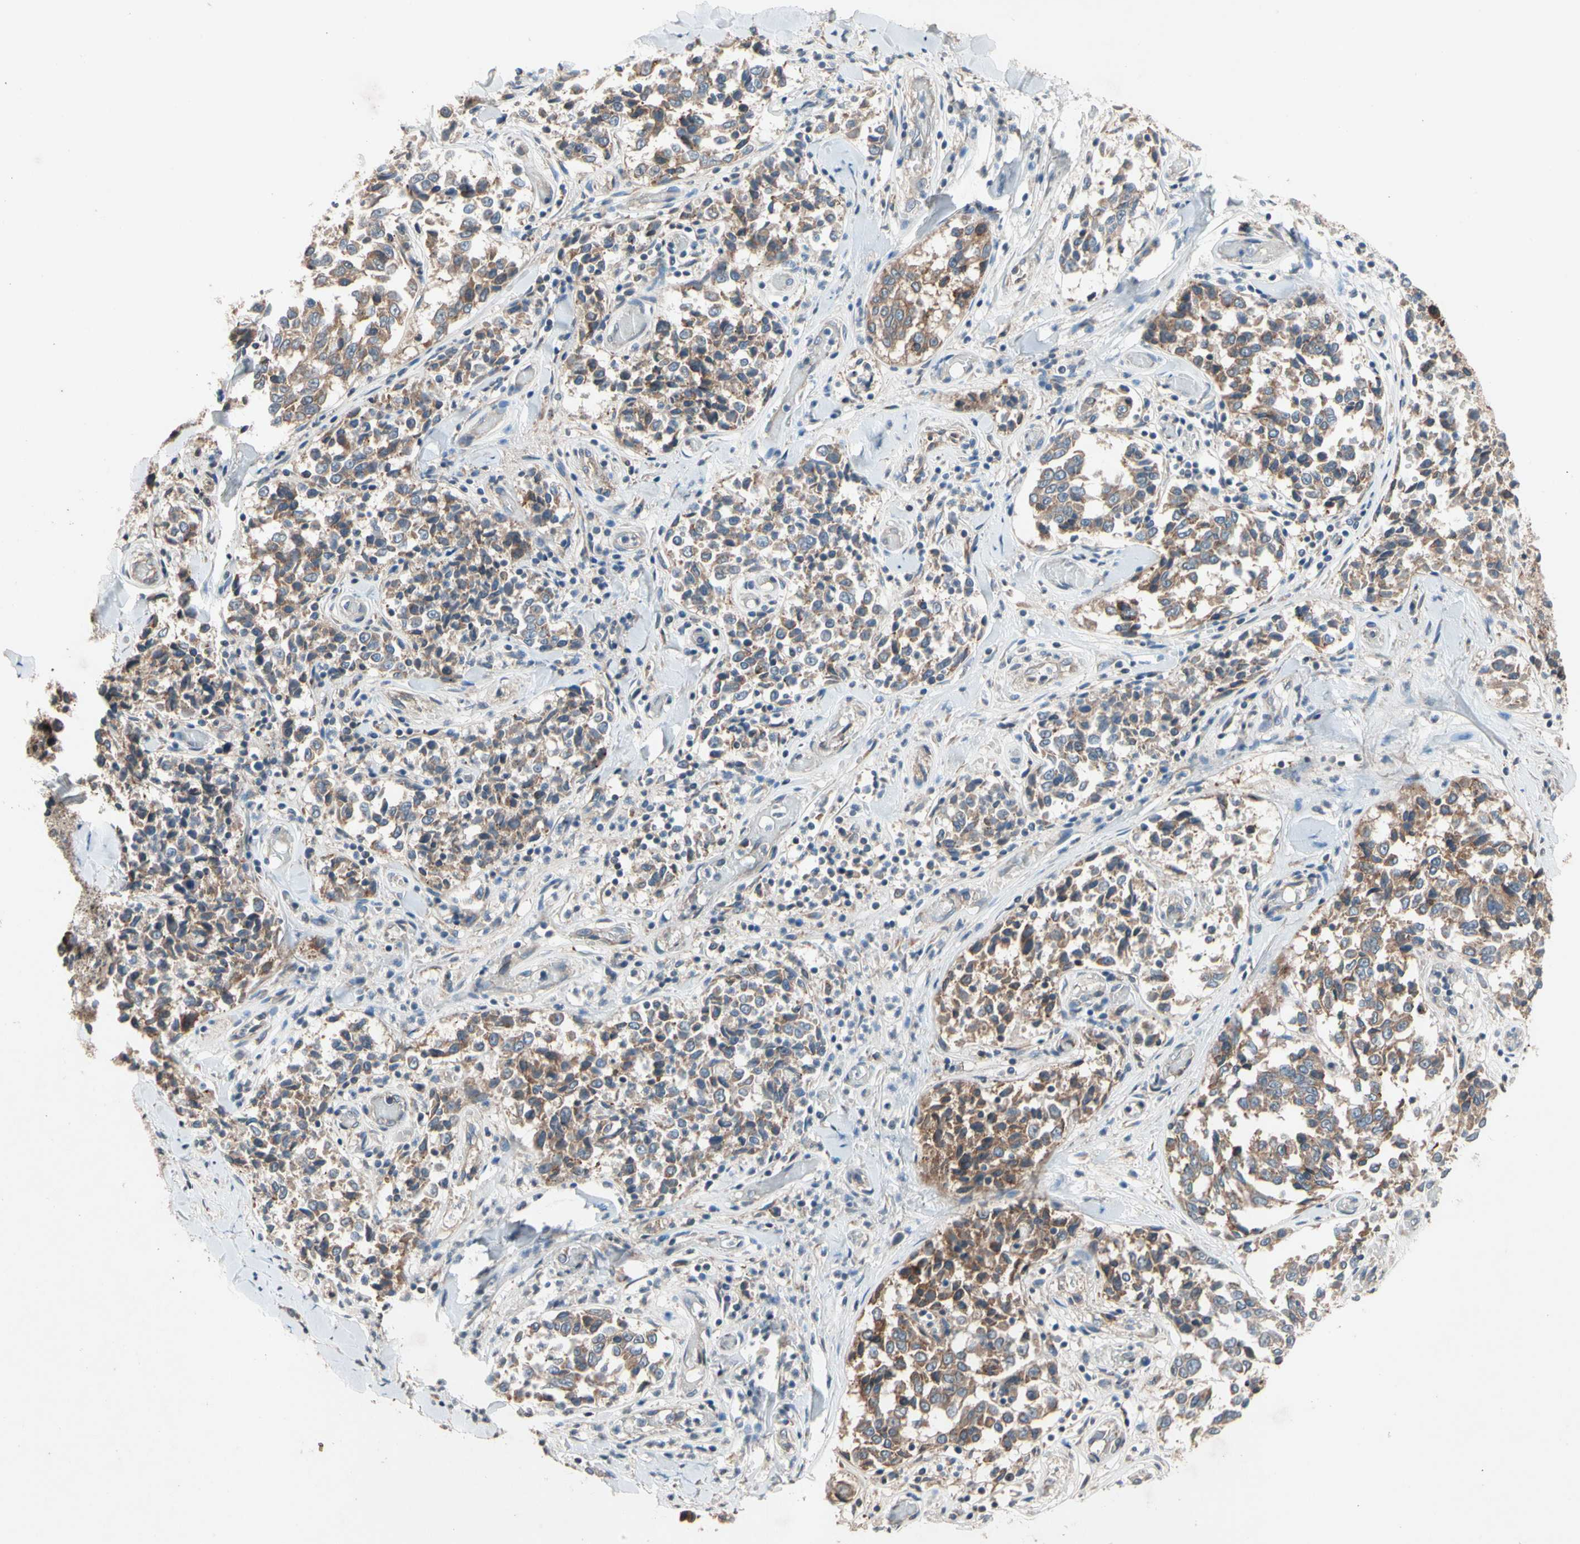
{"staining": {"intensity": "moderate", "quantity": ">75%", "location": "cytoplasmic/membranous"}, "tissue": "melanoma", "cell_type": "Tumor cells", "image_type": "cancer", "snomed": [{"axis": "morphology", "description": "Malignant melanoma, NOS"}, {"axis": "topography", "description": "Skin"}], "caption": "Malignant melanoma tissue displays moderate cytoplasmic/membranous positivity in approximately >75% of tumor cells, visualized by immunohistochemistry. (DAB IHC with brightfield microscopy, high magnification).", "gene": "PRDX4", "patient": {"sex": "female", "age": 64}}